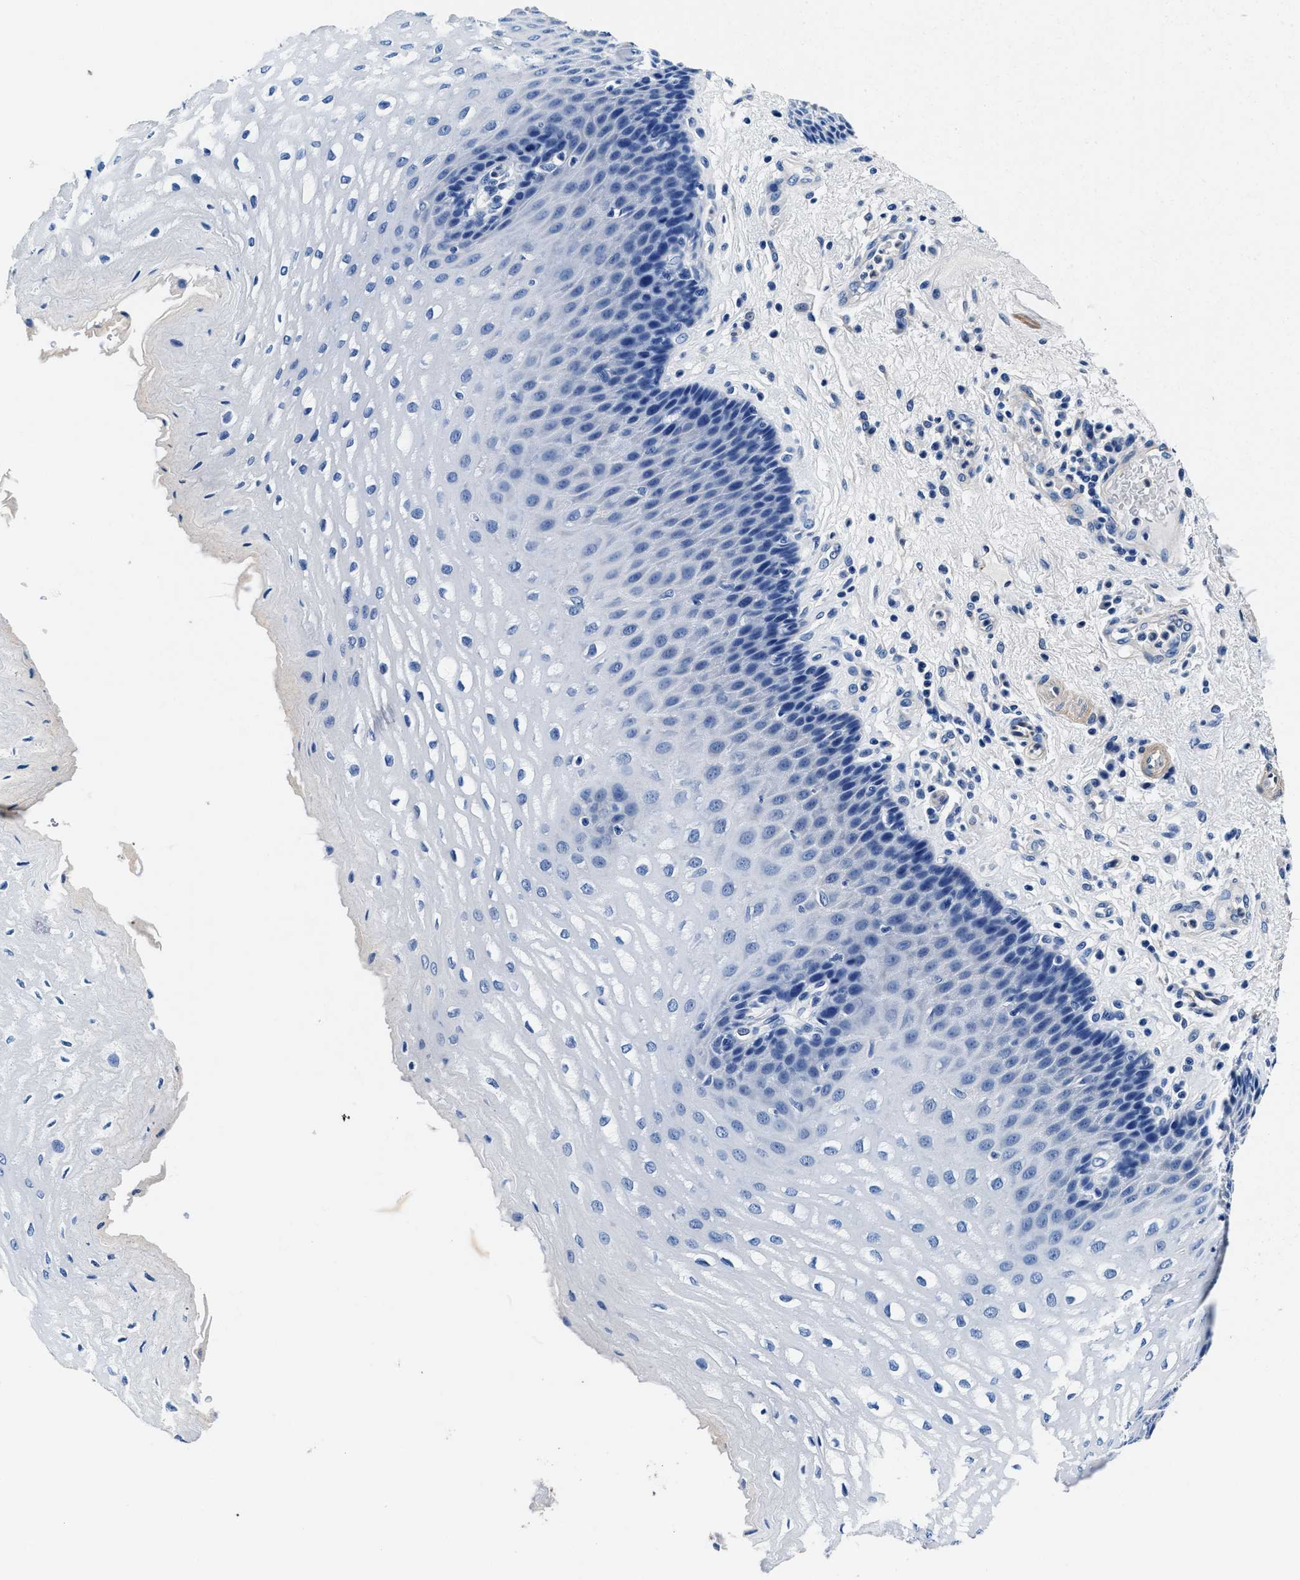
{"staining": {"intensity": "negative", "quantity": "none", "location": "none"}, "tissue": "esophagus", "cell_type": "Squamous epithelial cells", "image_type": "normal", "snomed": [{"axis": "morphology", "description": "Normal tissue, NOS"}, {"axis": "topography", "description": "Esophagus"}], "caption": "There is no significant positivity in squamous epithelial cells of esophagus.", "gene": "NEU1", "patient": {"sex": "male", "age": 54}}